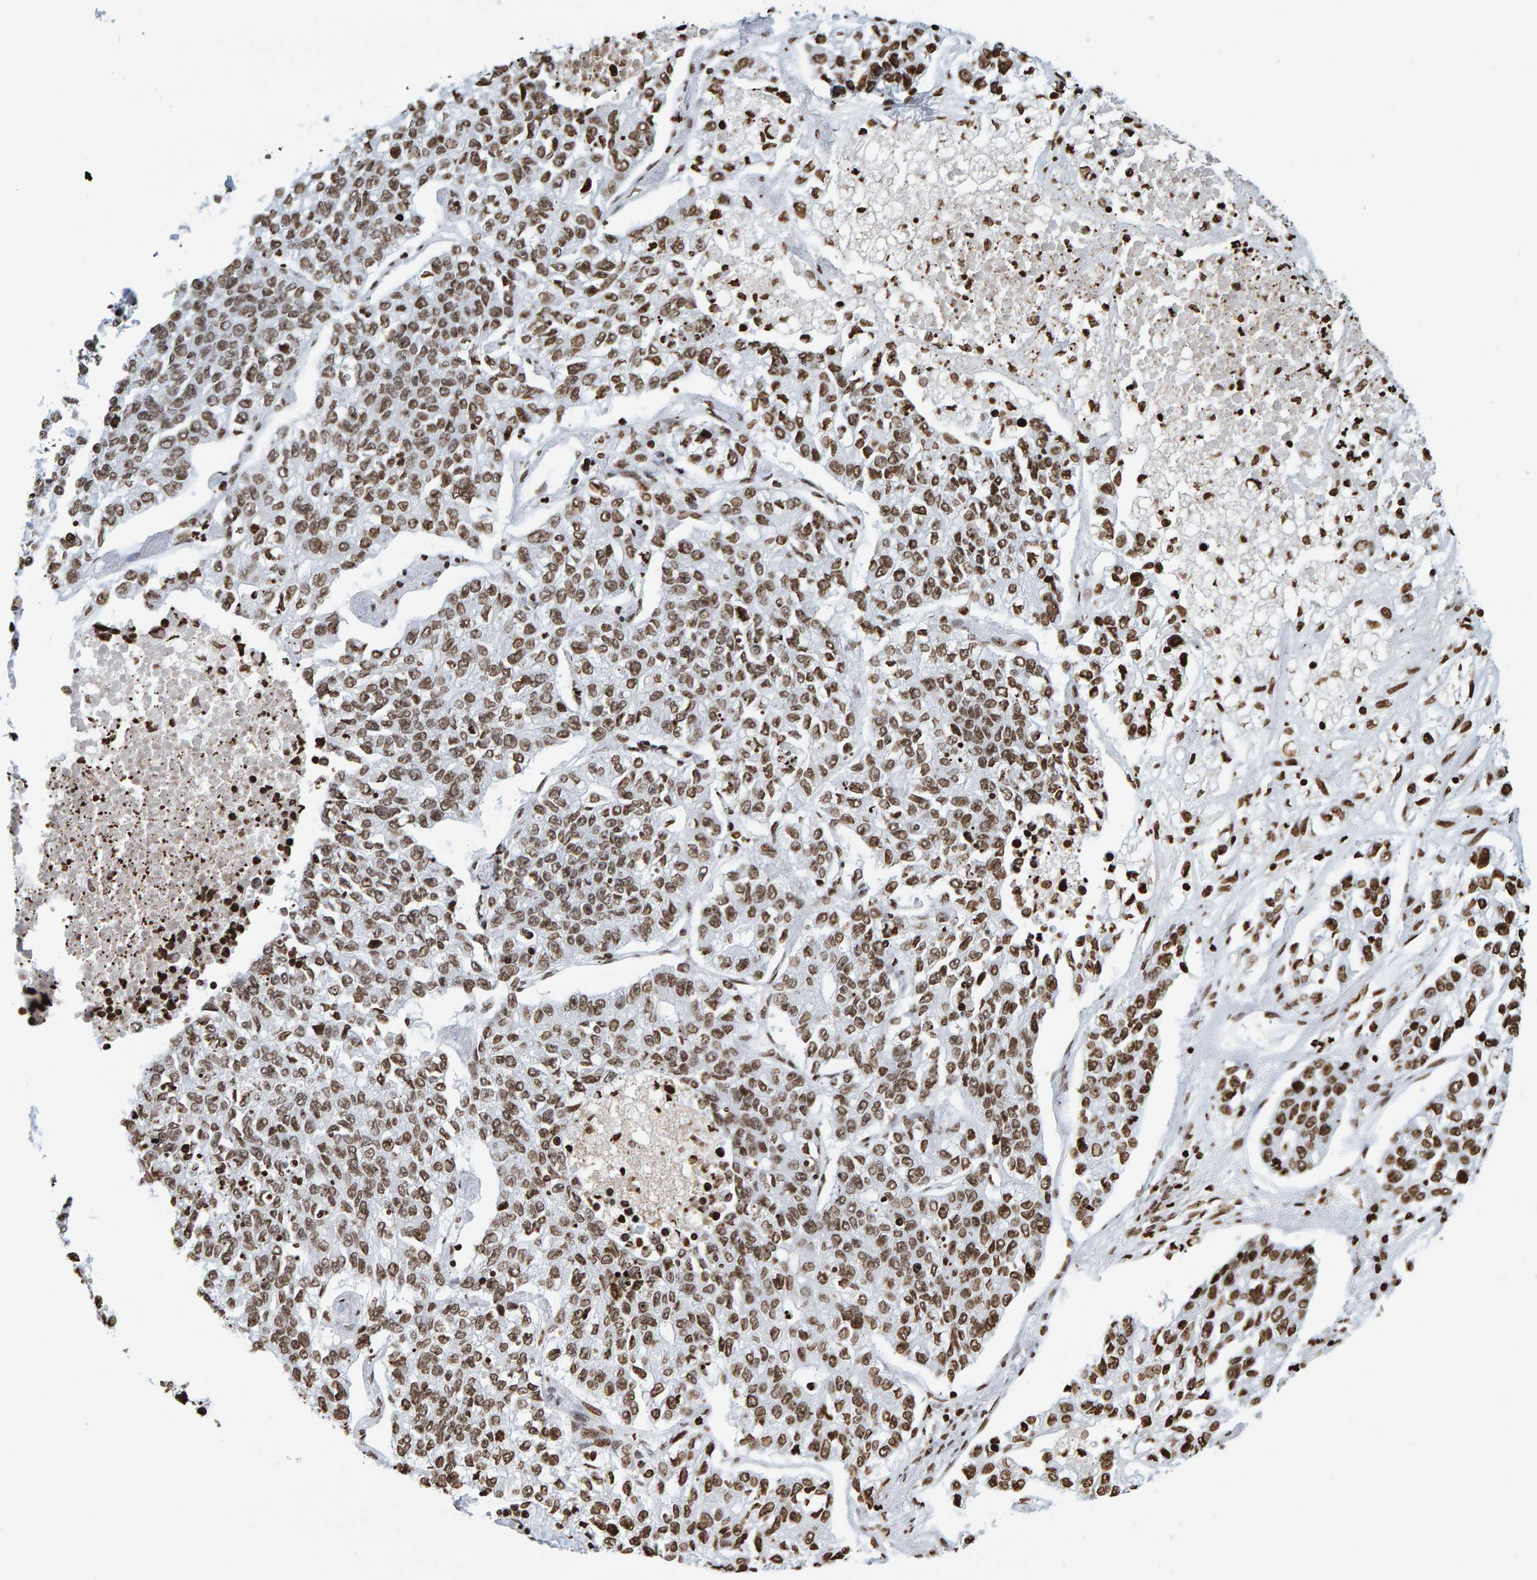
{"staining": {"intensity": "moderate", "quantity": ">75%", "location": "nuclear"}, "tissue": "lung cancer", "cell_type": "Tumor cells", "image_type": "cancer", "snomed": [{"axis": "morphology", "description": "Adenocarcinoma, NOS"}, {"axis": "topography", "description": "Lung"}], "caption": "IHC (DAB) staining of lung adenocarcinoma reveals moderate nuclear protein positivity in approximately >75% of tumor cells.", "gene": "BRF2", "patient": {"sex": "male", "age": 49}}